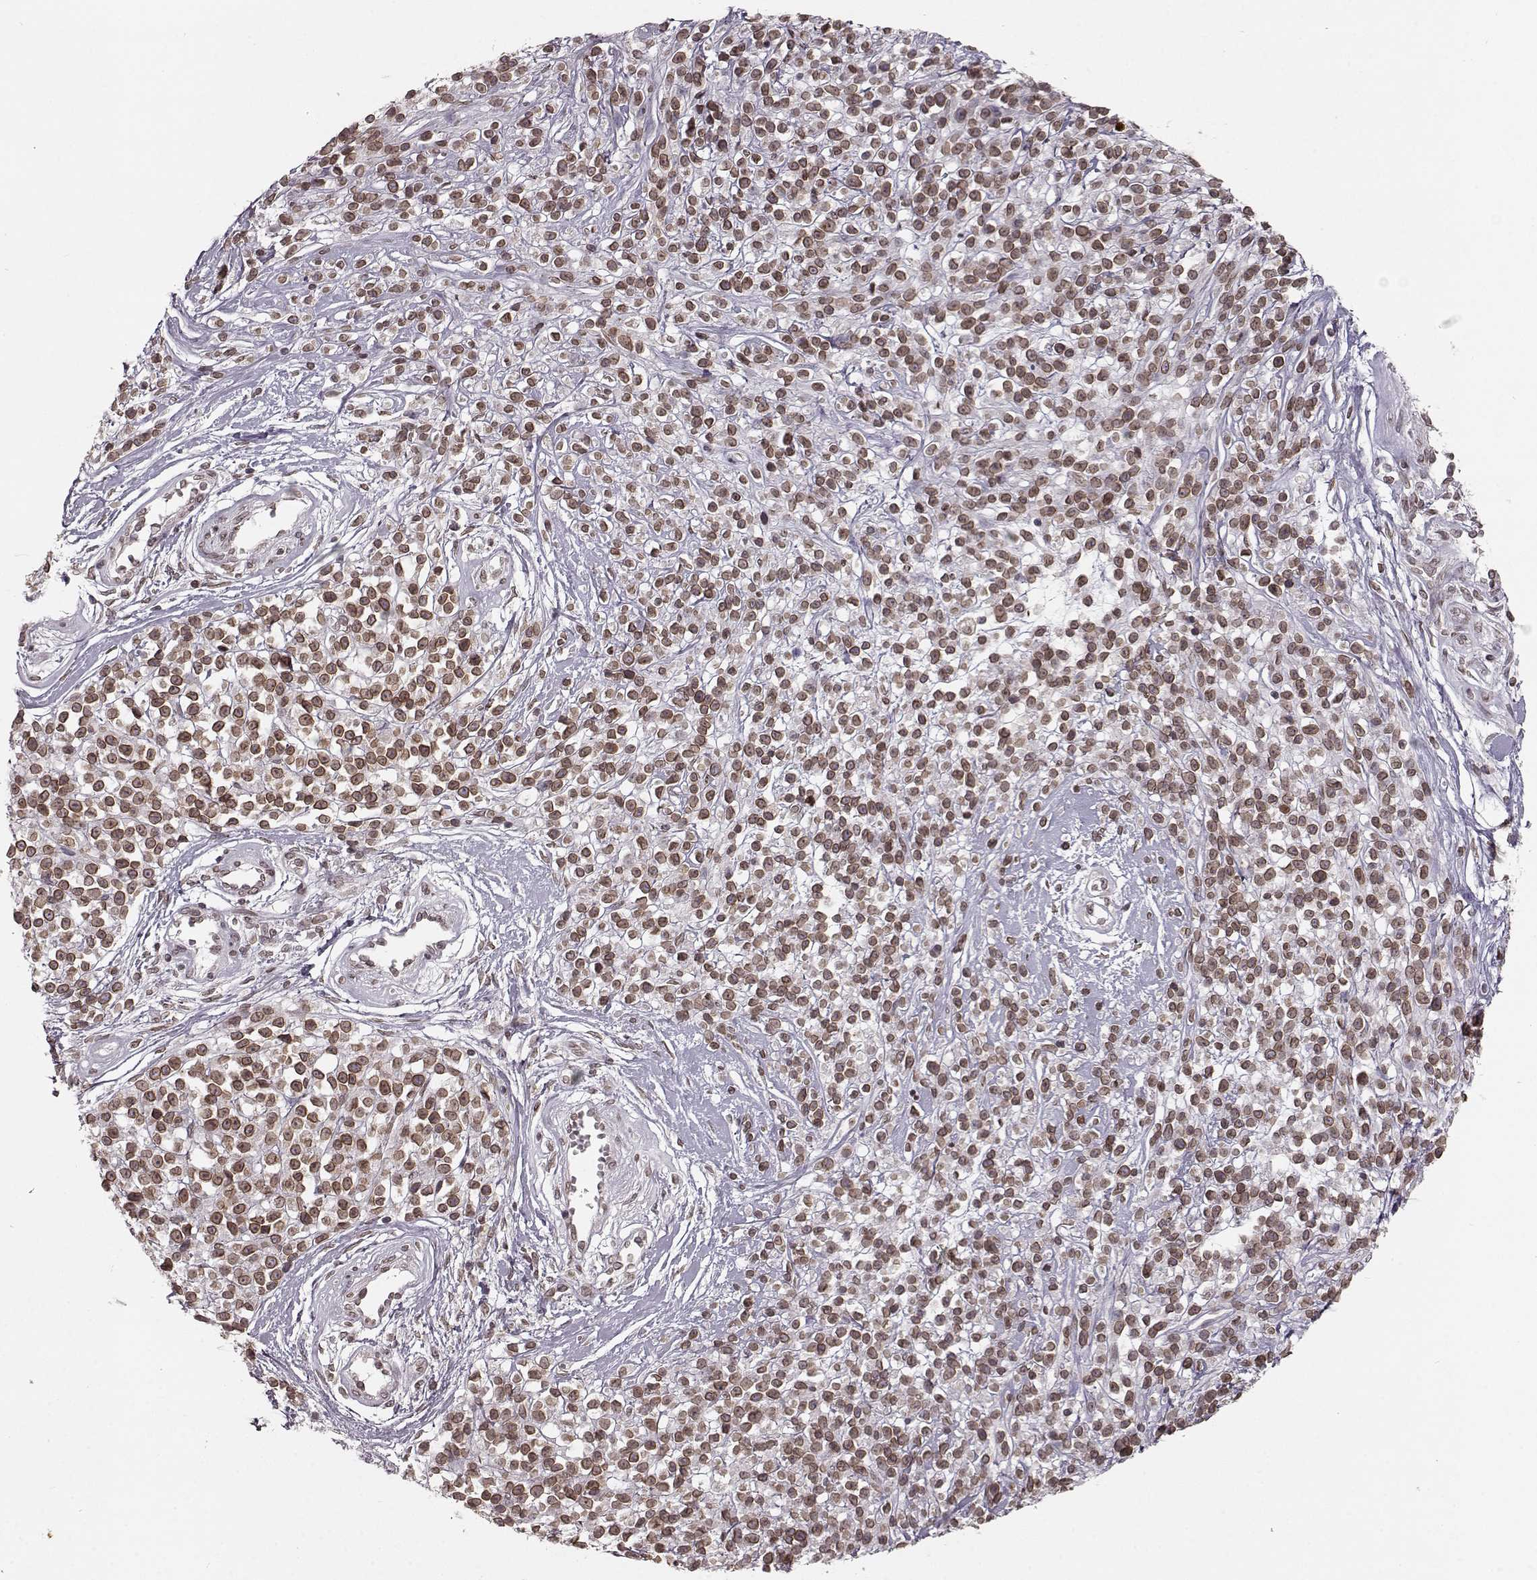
{"staining": {"intensity": "moderate", "quantity": ">75%", "location": "cytoplasmic/membranous,nuclear"}, "tissue": "melanoma", "cell_type": "Tumor cells", "image_type": "cancer", "snomed": [{"axis": "morphology", "description": "Malignant melanoma, NOS"}, {"axis": "topography", "description": "Skin"}, {"axis": "topography", "description": "Skin of trunk"}], "caption": "Moderate cytoplasmic/membranous and nuclear staining for a protein is seen in about >75% of tumor cells of melanoma using immunohistochemistry (IHC).", "gene": "DCAF12", "patient": {"sex": "male", "age": 74}}